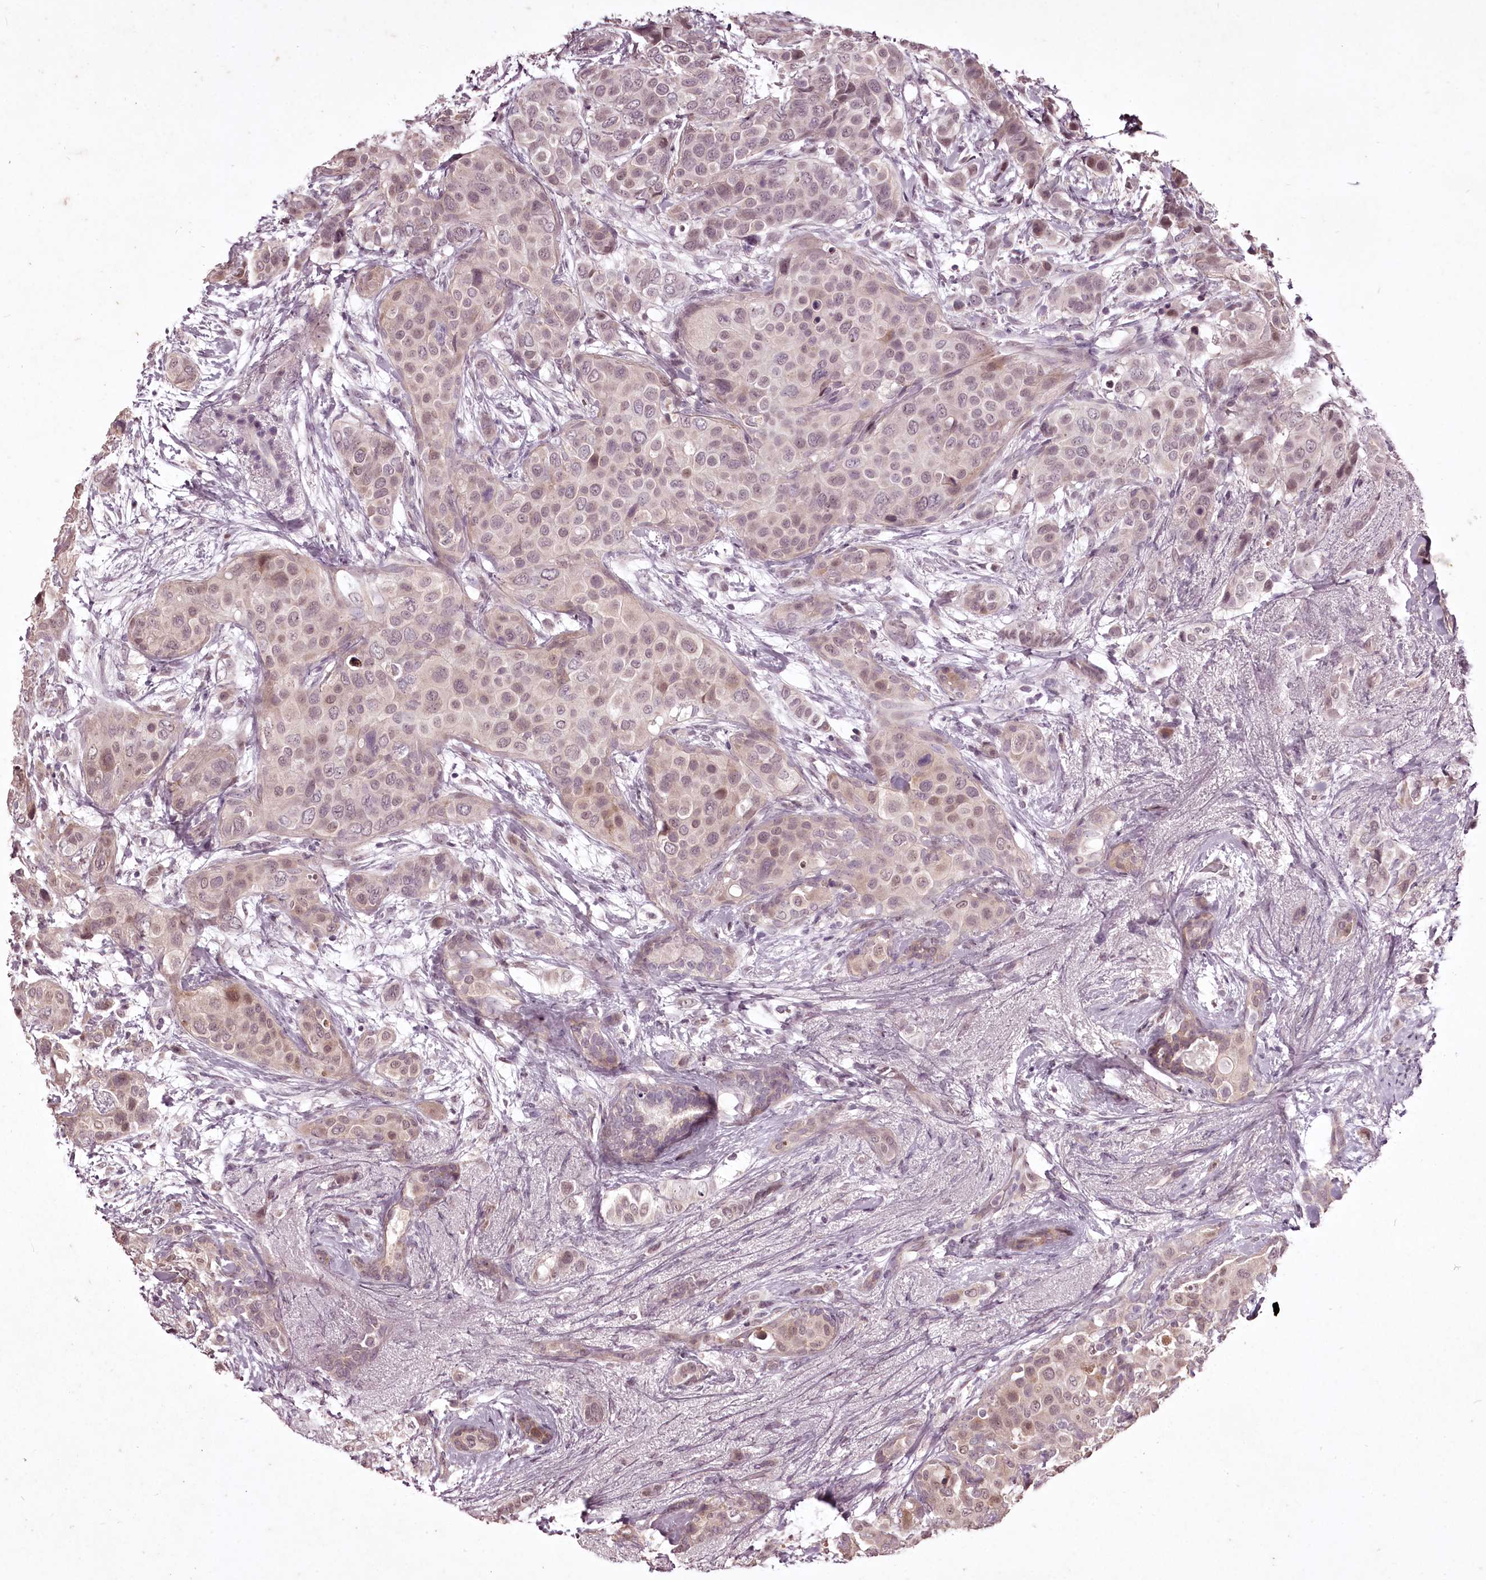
{"staining": {"intensity": "weak", "quantity": ">75%", "location": "nuclear"}, "tissue": "breast cancer", "cell_type": "Tumor cells", "image_type": "cancer", "snomed": [{"axis": "morphology", "description": "Lobular carcinoma"}, {"axis": "topography", "description": "Breast"}], "caption": "Brown immunohistochemical staining in human breast lobular carcinoma shows weak nuclear positivity in approximately >75% of tumor cells.", "gene": "ADRA1D", "patient": {"sex": "female", "age": 51}}